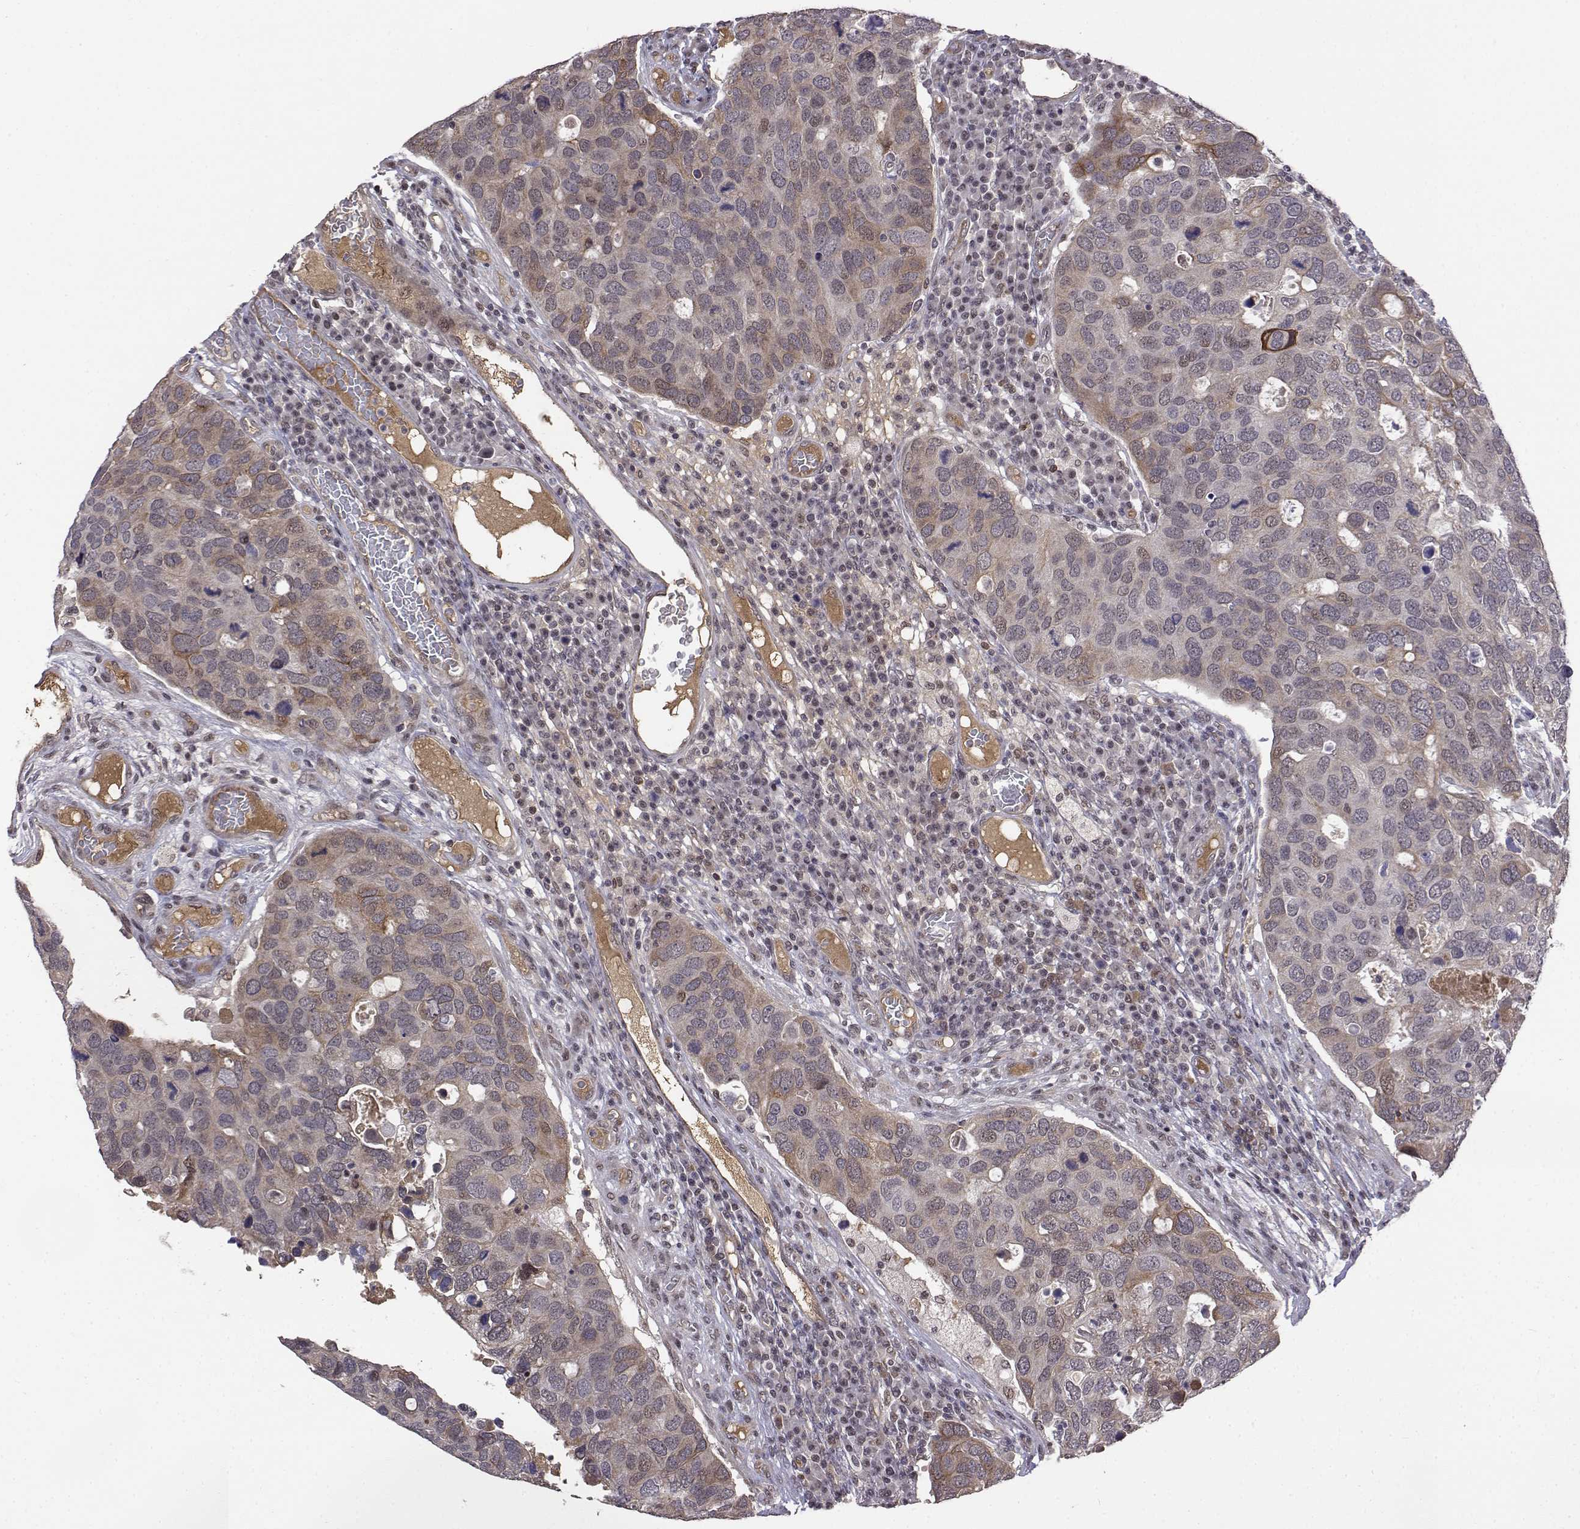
{"staining": {"intensity": "weak", "quantity": "<25%", "location": "cytoplasmic/membranous,nuclear"}, "tissue": "breast cancer", "cell_type": "Tumor cells", "image_type": "cancer", "snomed": [{"axis": "morphology", "description": "Duct carcinoma"}, {"axis": "topography", "description": "Breast"}], "caption": "Image shows no protein staining in tumor cells of infiltrating ductal carcinoma (breast) tissue.", "gene": "ITGA7", "patient": {"sex": "female", "age": 83}}